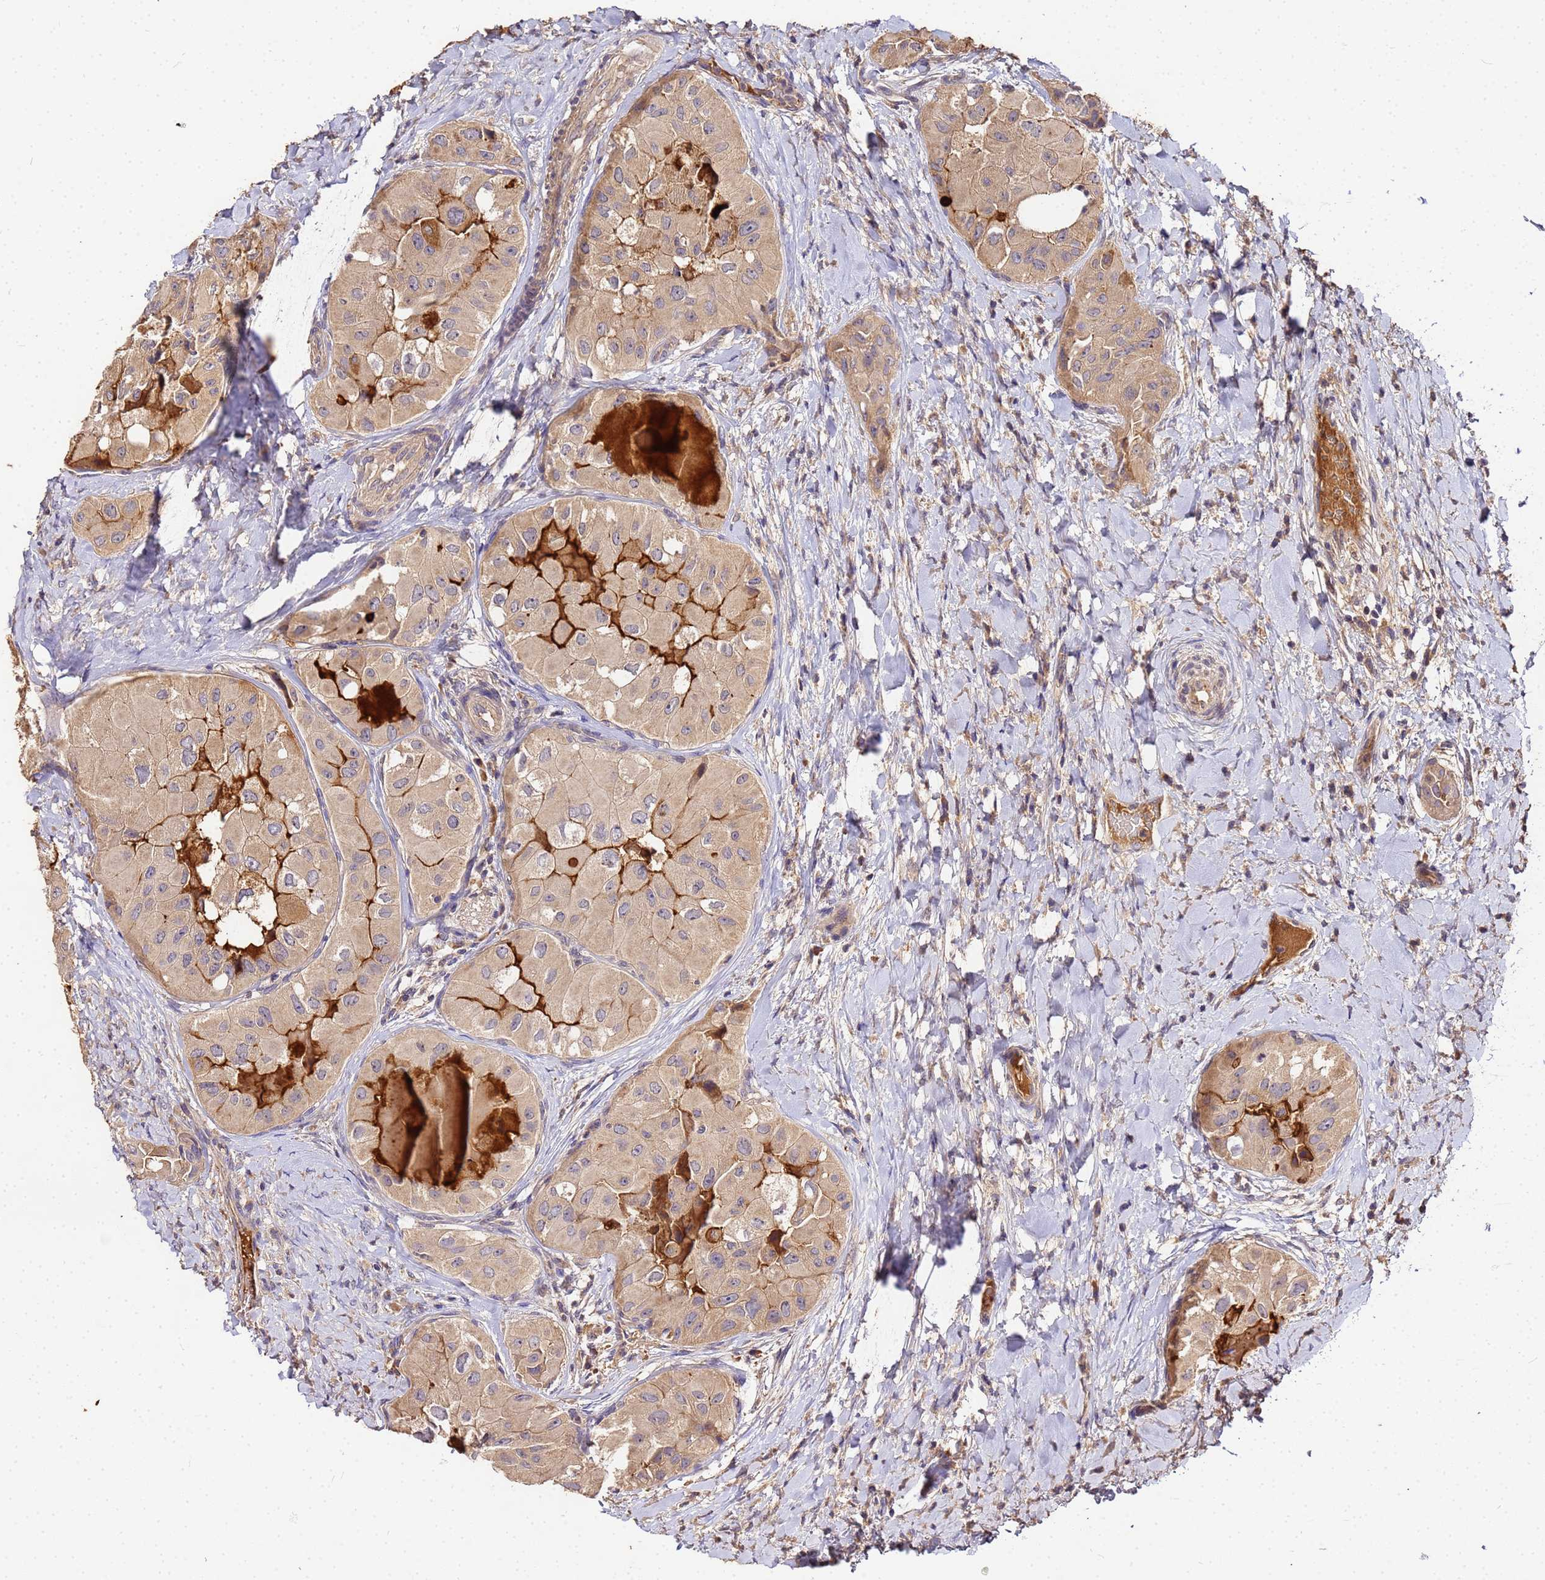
{"staining": {"intensity": "moderate", "quantity": "25%-75%", "location": "cytoplasmic/membranous"}, "tissue": "thyroid cancer", "cell_type": "Tumor cells", "image_type": "cancer", "snomed": [{"axis": "morphology", "description": "Normal tissue, NOS"}, {"axis": "morphology", "description": "Papillary adenocarcinoma, NOS"}, {"axis": "topography", "description": "Thyroid gland"}], "caption": "Thyroid cancer tissue demonstrates moderate cytoplasmic/membranous positivity in approximately 25%-75% of tumor cells (DAB (3,3'-diaminobenzidine) = brown stain, brightfield microscopy at high magnification).", "gene": "MTERF1", "patient": {"sex": "female", "age": 59}}